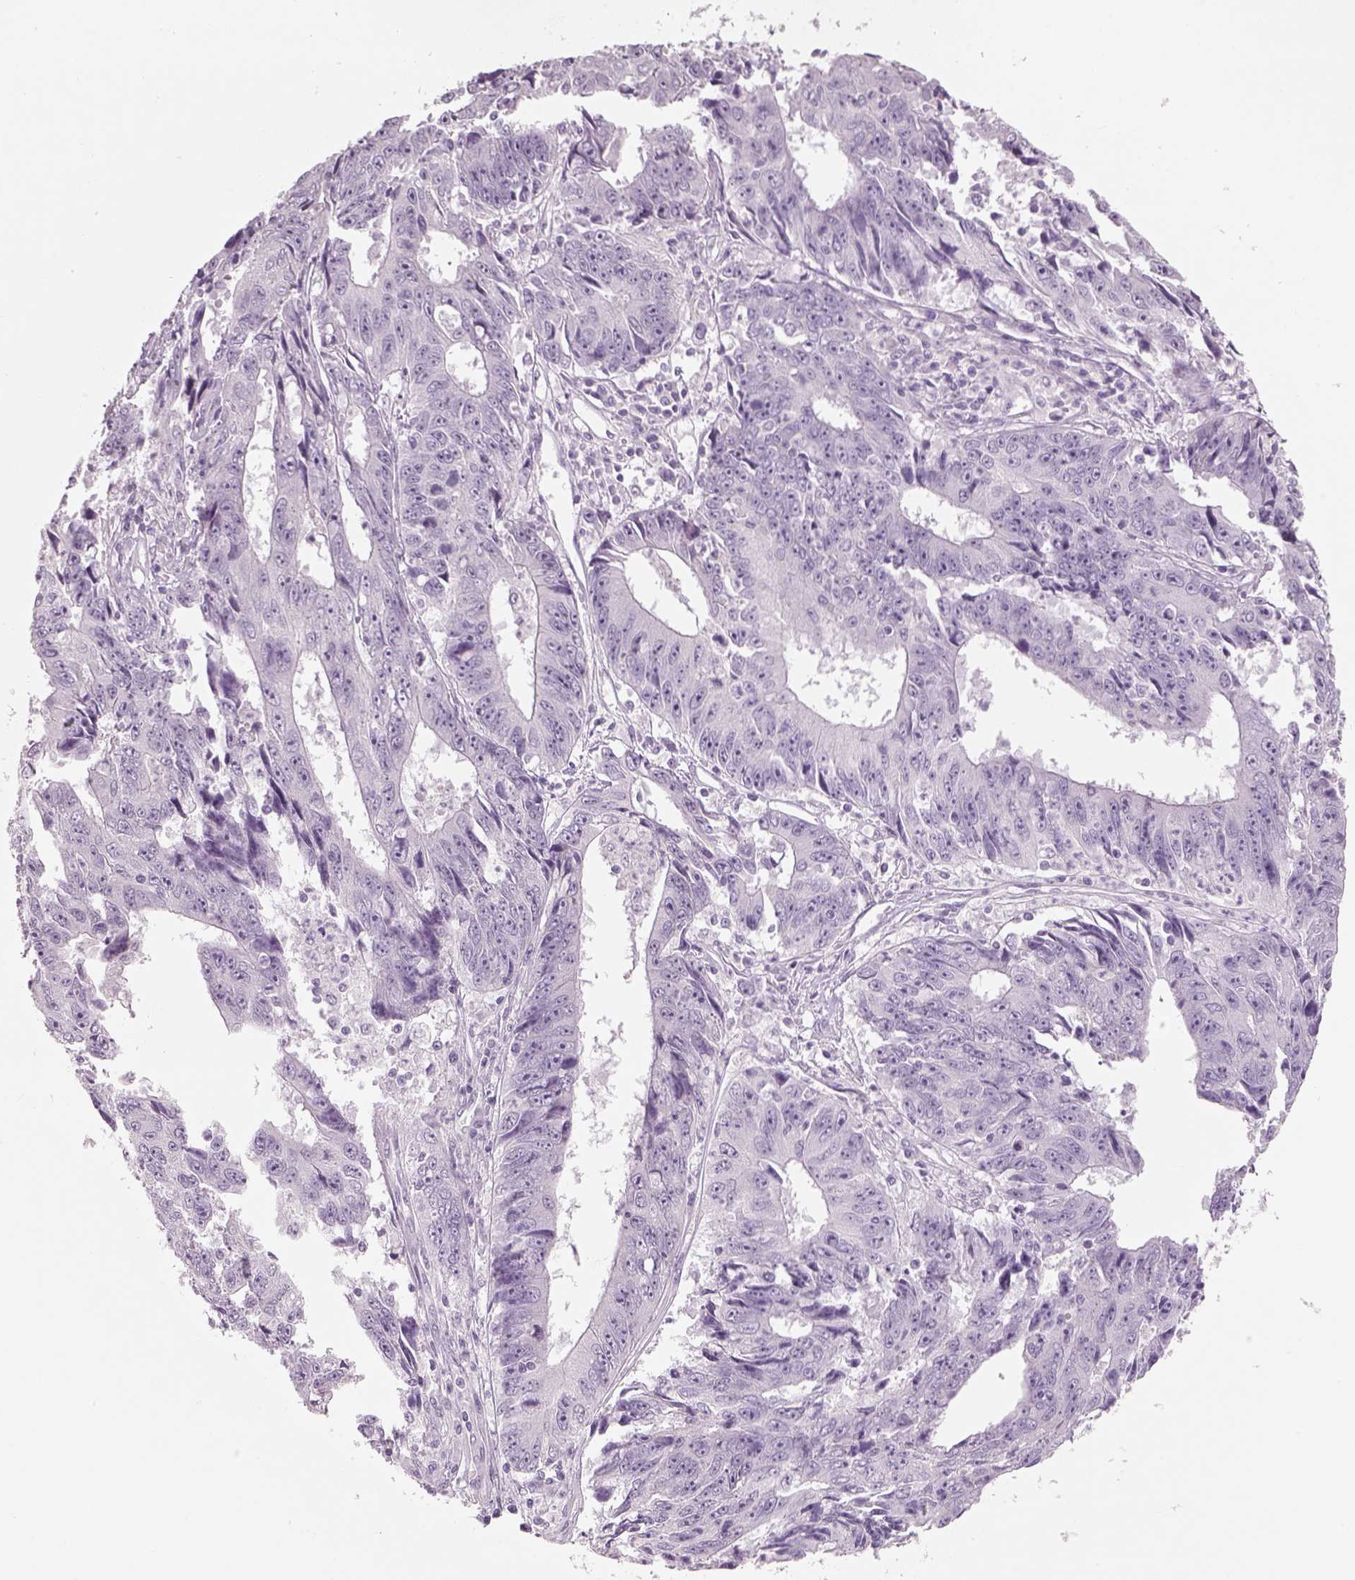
{"staining": {"intensity": "negative", "quantity": "none", "location": "none"}, "tissue": "liver cancer", "cell_type": "Tumor cells", "image_type": "cancer", "snomed": [{"axis": "morphology", "description": "Cholangiocarcinoma"}, {"axis": "topography", "description": "Liver"}], "caption": "Immunohistochemistry micrograph of human liver cholangiocarcinoma stained for a protein (brown), which reveals no positivity in tumor cells. Nuclei are stained in blue.", "gene": "SLC6A2", "patient": {"sex": "male", "age": 65}}